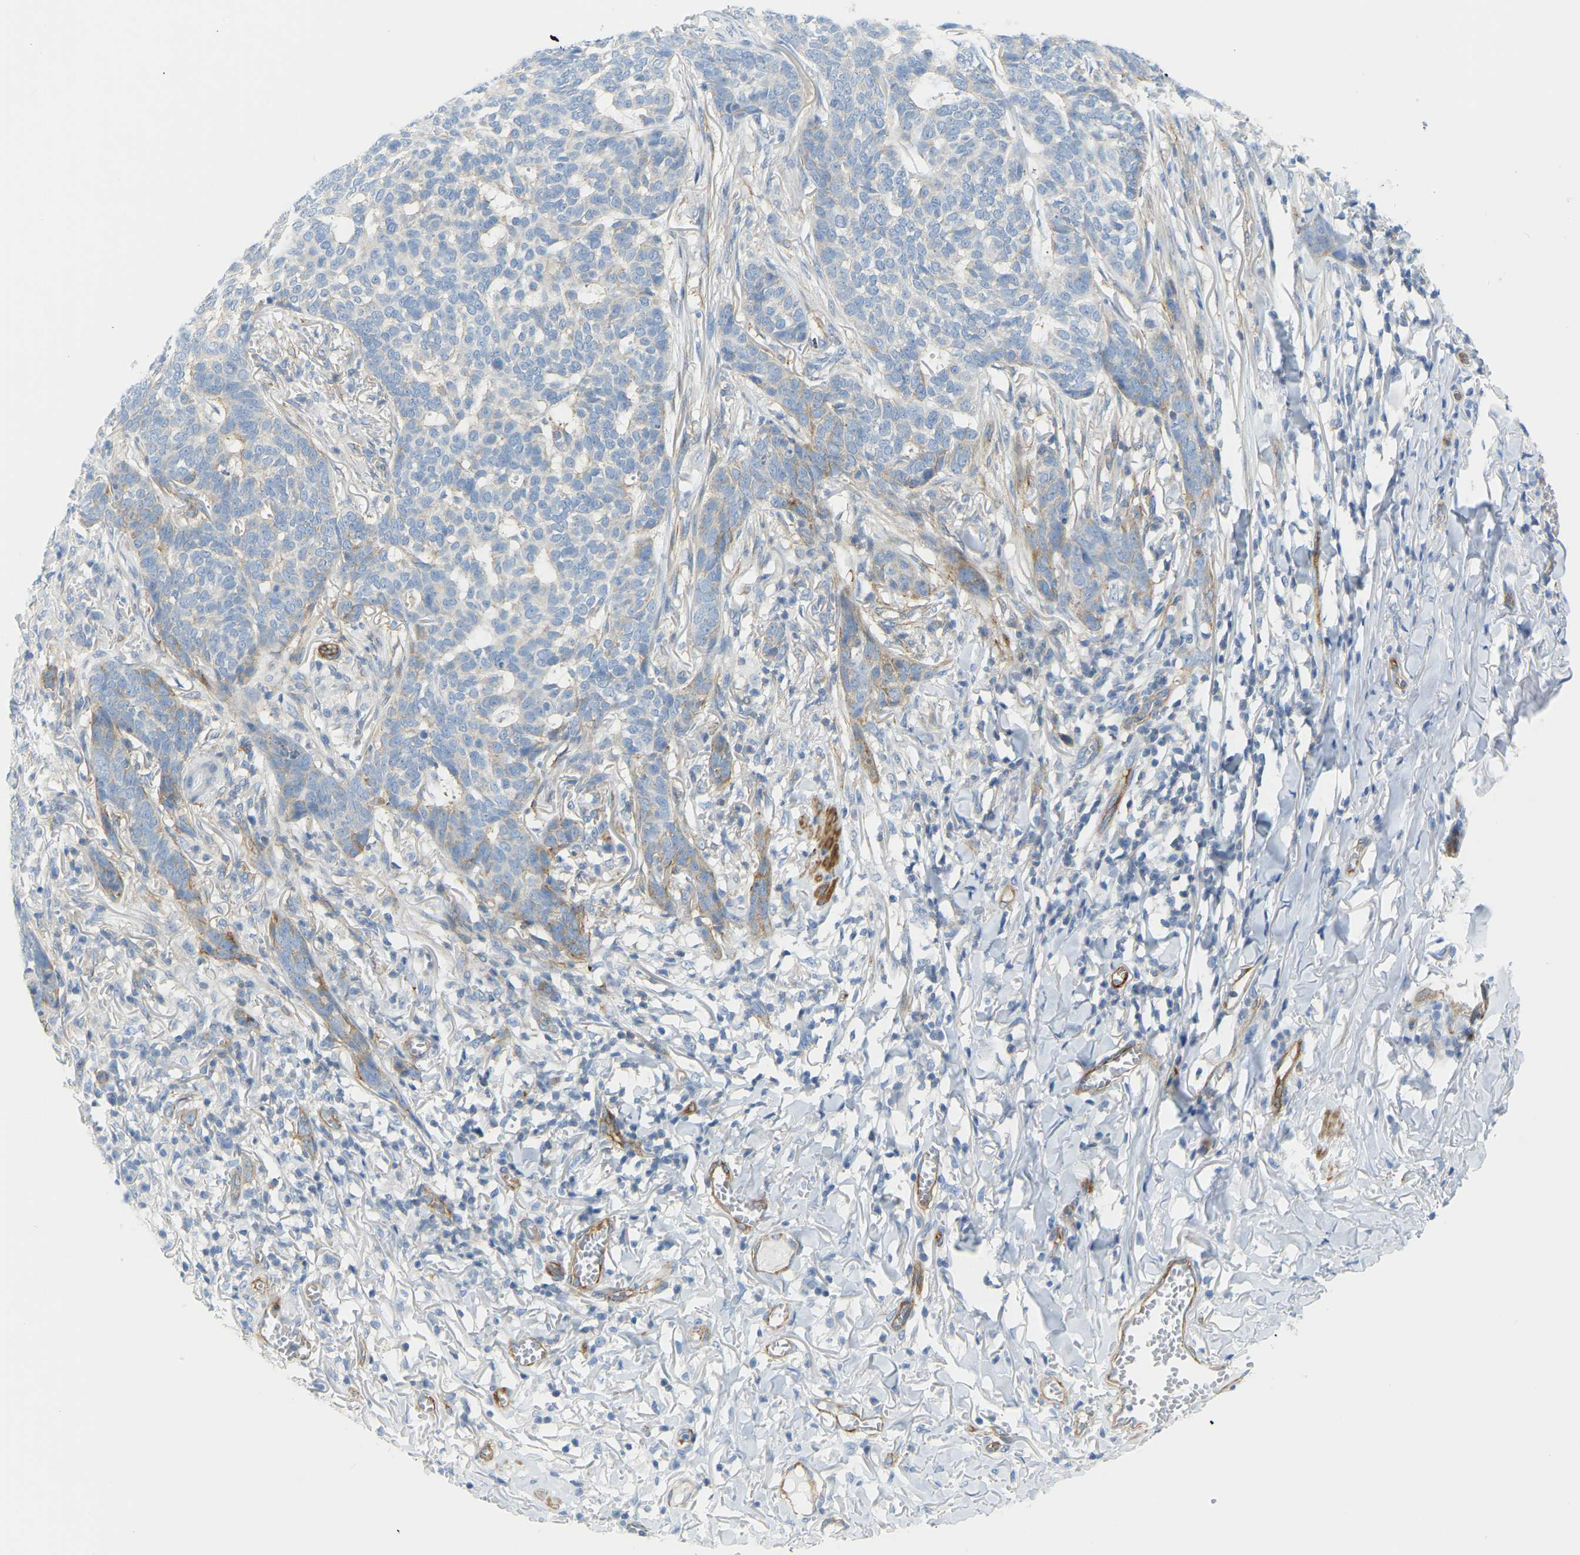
{"staining": {"intensity": "moderate", "quantity": "<25%", "location": "cytoplasmic/membranous"}, "tissue": "skin cancer", "cell_type": "Tumor cells", "image_type": "cancer", "snomed": [{"axis": "morphology", "description": "Basal cell carcinoma"}, {"axis": "topography", "description": "Skin"}], "caption": "Basal cell carcinoma (skin) tissue exhibits moderate cytoplasmic/membranous staining in about <25% of tumor cells", "gene": "MYL3", "patient": {"sex": "male", "age": 85}}